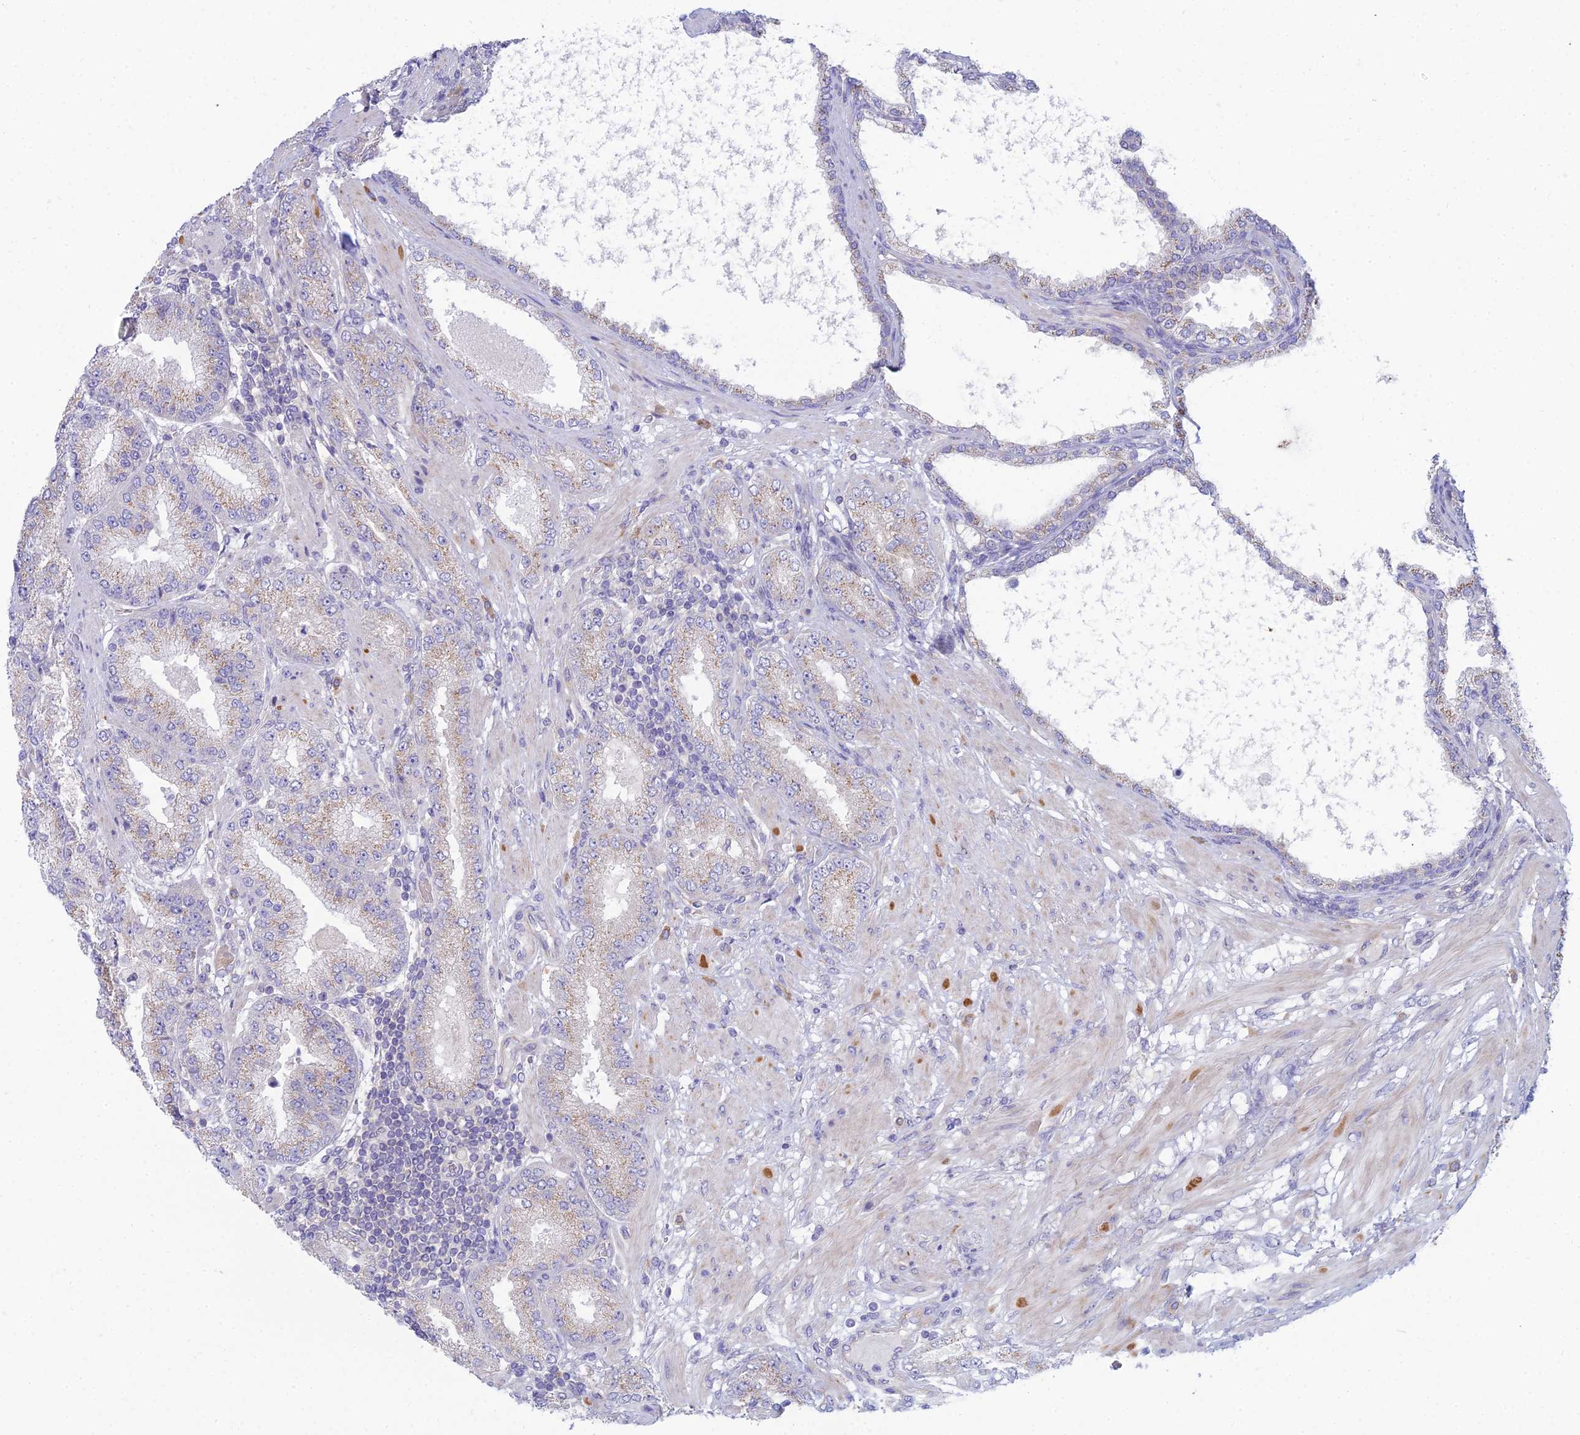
{"staining": {"intensity": "weak", "quantity": "25%-75%", "location": "cytoplasmic/membranous"}, "tissue": "prostate cancer", "cell_type": "Tumor cells", "image_type": "cancer", "snomed": [{"axis": "morphology", "description": "Adenocarcinoma, High grade"}, {"axis": "topography", "description": "Prostate"}], "caption": "Tumor cells reveal low levels of weak cytoplasmic/membranous expression in about 25%-75% of cells in high-grade adenocarcinoma (prostate).", "gene": "ZNF564", "patient": {"sex": "male", "age": 71}}